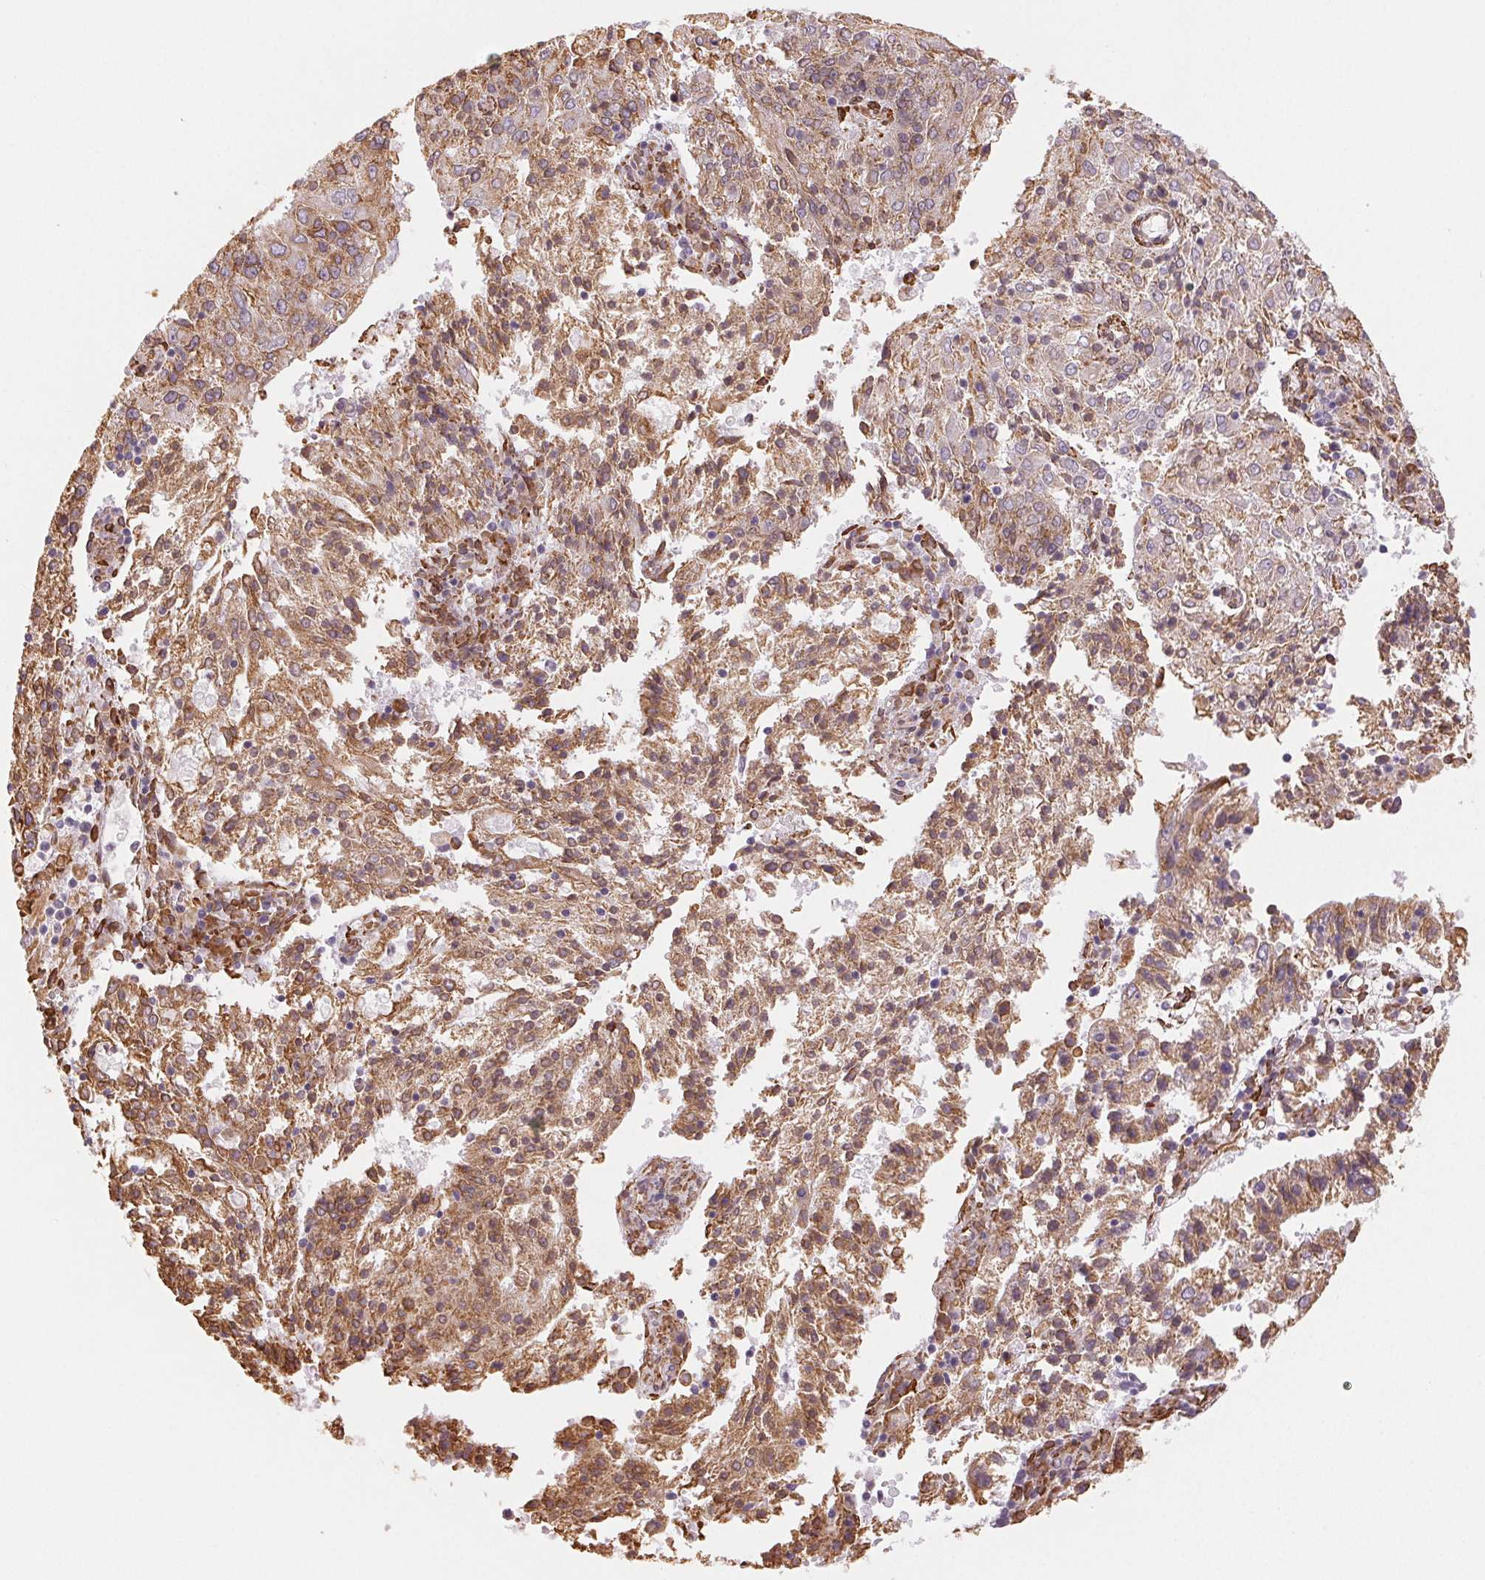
{"staining": {"intensity": "moderate", "quantity": ">75%", "location": "cytoplasmic/membranous"}, "tissue": "endometrial cancer", "cell_type": "Tumor cells", "image_type": "cancer", "snomed": [{"axis": "morphology", "description": "Adenocarcinoma, NOS"}, {"axis": "topography", "description": "Endometrium"}], "caption": "An immunohistochemistry micrograph of tumor tissue is shown. Protein staining in brown labels moderate cytoplasmic/membranous positivity in endometrial cancer (adenocarcinoma) within tumor cells.", "gene": "RCN3", "patient": {"sex": "female", "age": 82}}